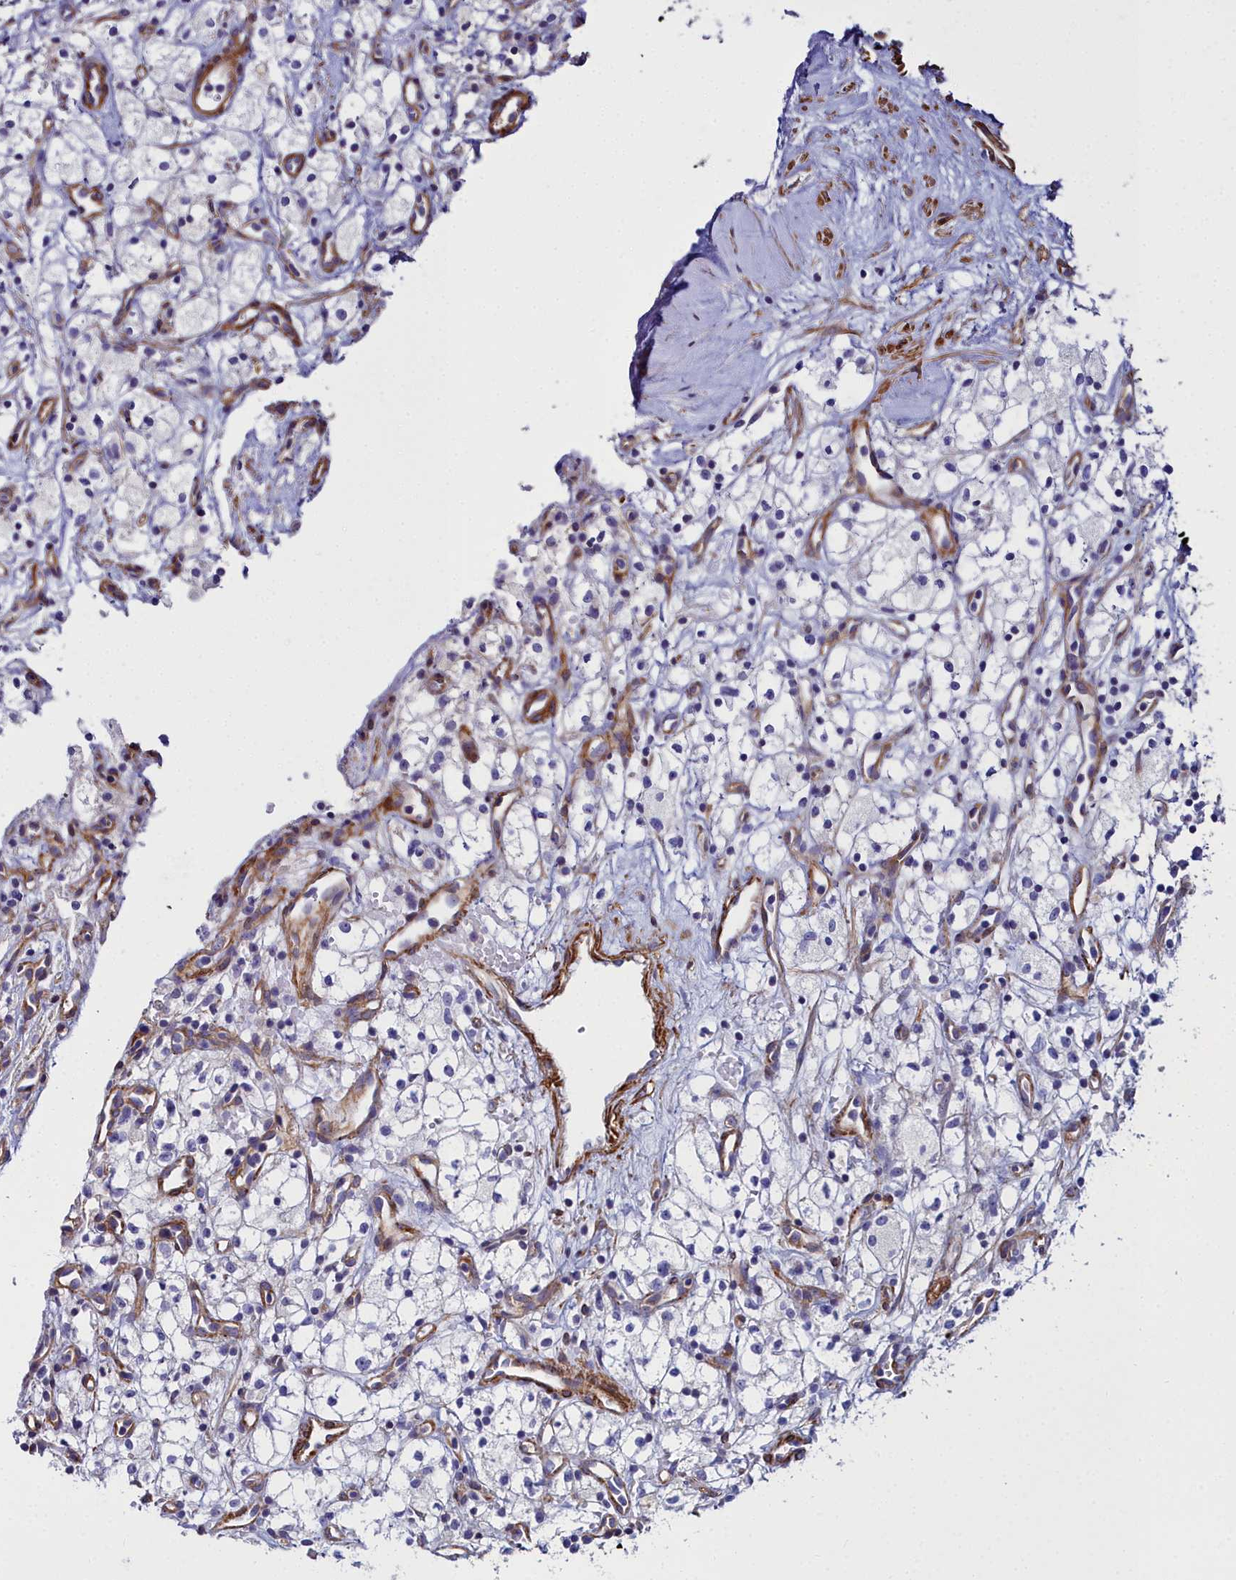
{"staining": {"intensity": "negative", "quantity": "none", "location": "none"}, "tissue": "renal cancer", "cell_type": "Tumor cells", "image_type": "cancer", "snomed": [{"axis": "morphology", "description": "Adenocarcinoma, NOS"}, {"axis": "topography", "description": "Kidney"}], "caption": "High power microscopy histopathology image of an immunohistochemistry (IHC) micrograph of renal cancer, revealing no significant positivity in tumor cells.", "gene": "FADS3", "patient": {"sex": "male", "age": 59}}